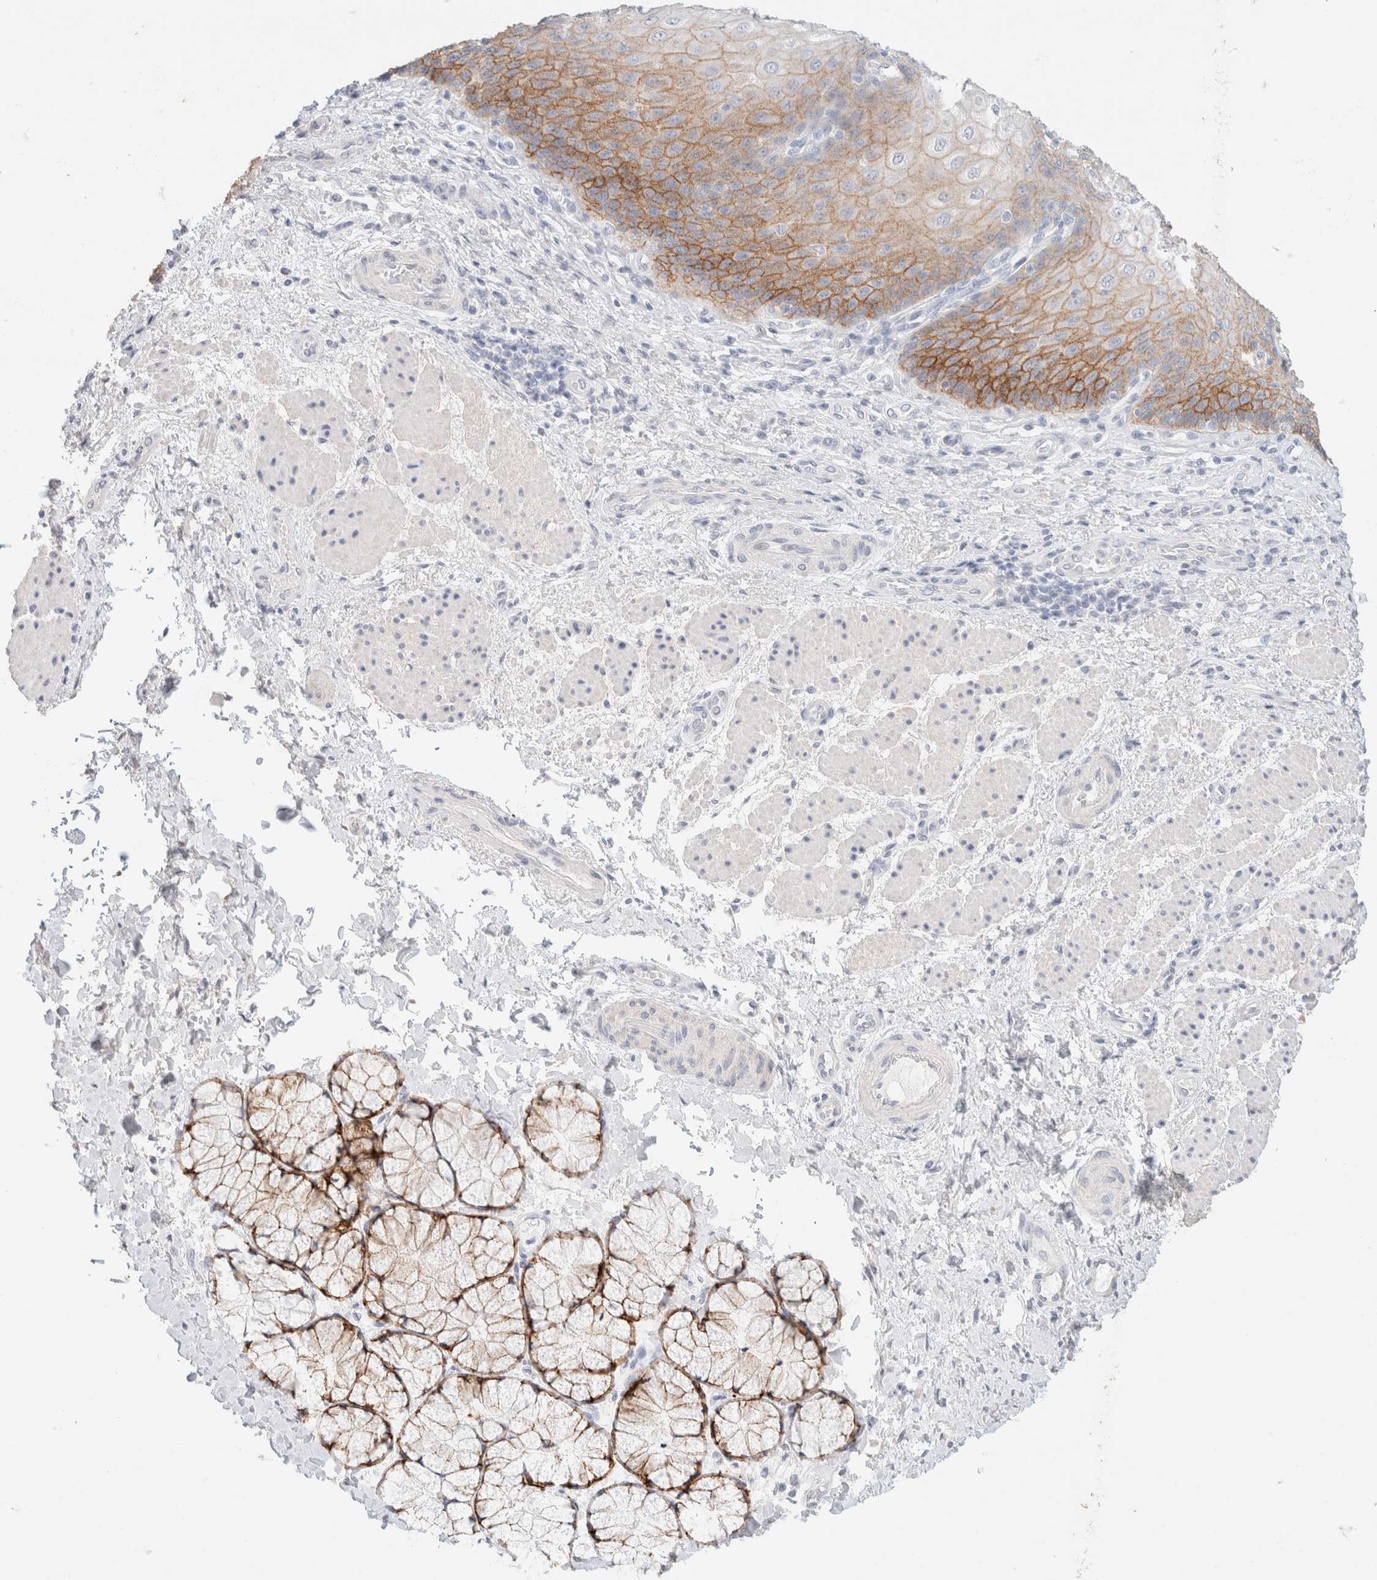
{"staining": {"intensity": "moderate", "quantity": "25%-75%", "location": "cytoplasmic/membranous"}, "tissue": "esophagus", "cell_type": "Squamous epithelial cells", "image_type": "normal", "snomed": [{"axis": "morphology", "description": "Normal tissue, NOS"}, {"axis": "topography", "description": "Esophagus"}], "caption": "Immunohistochemical staining of unremarkable human esophagus reveals moderate cytoplasmic/membranous protein expression in about 25%-75% of squamous epithelial cells.", "gene": "CA12", "patient": {"sex": "male", "age": 54}}